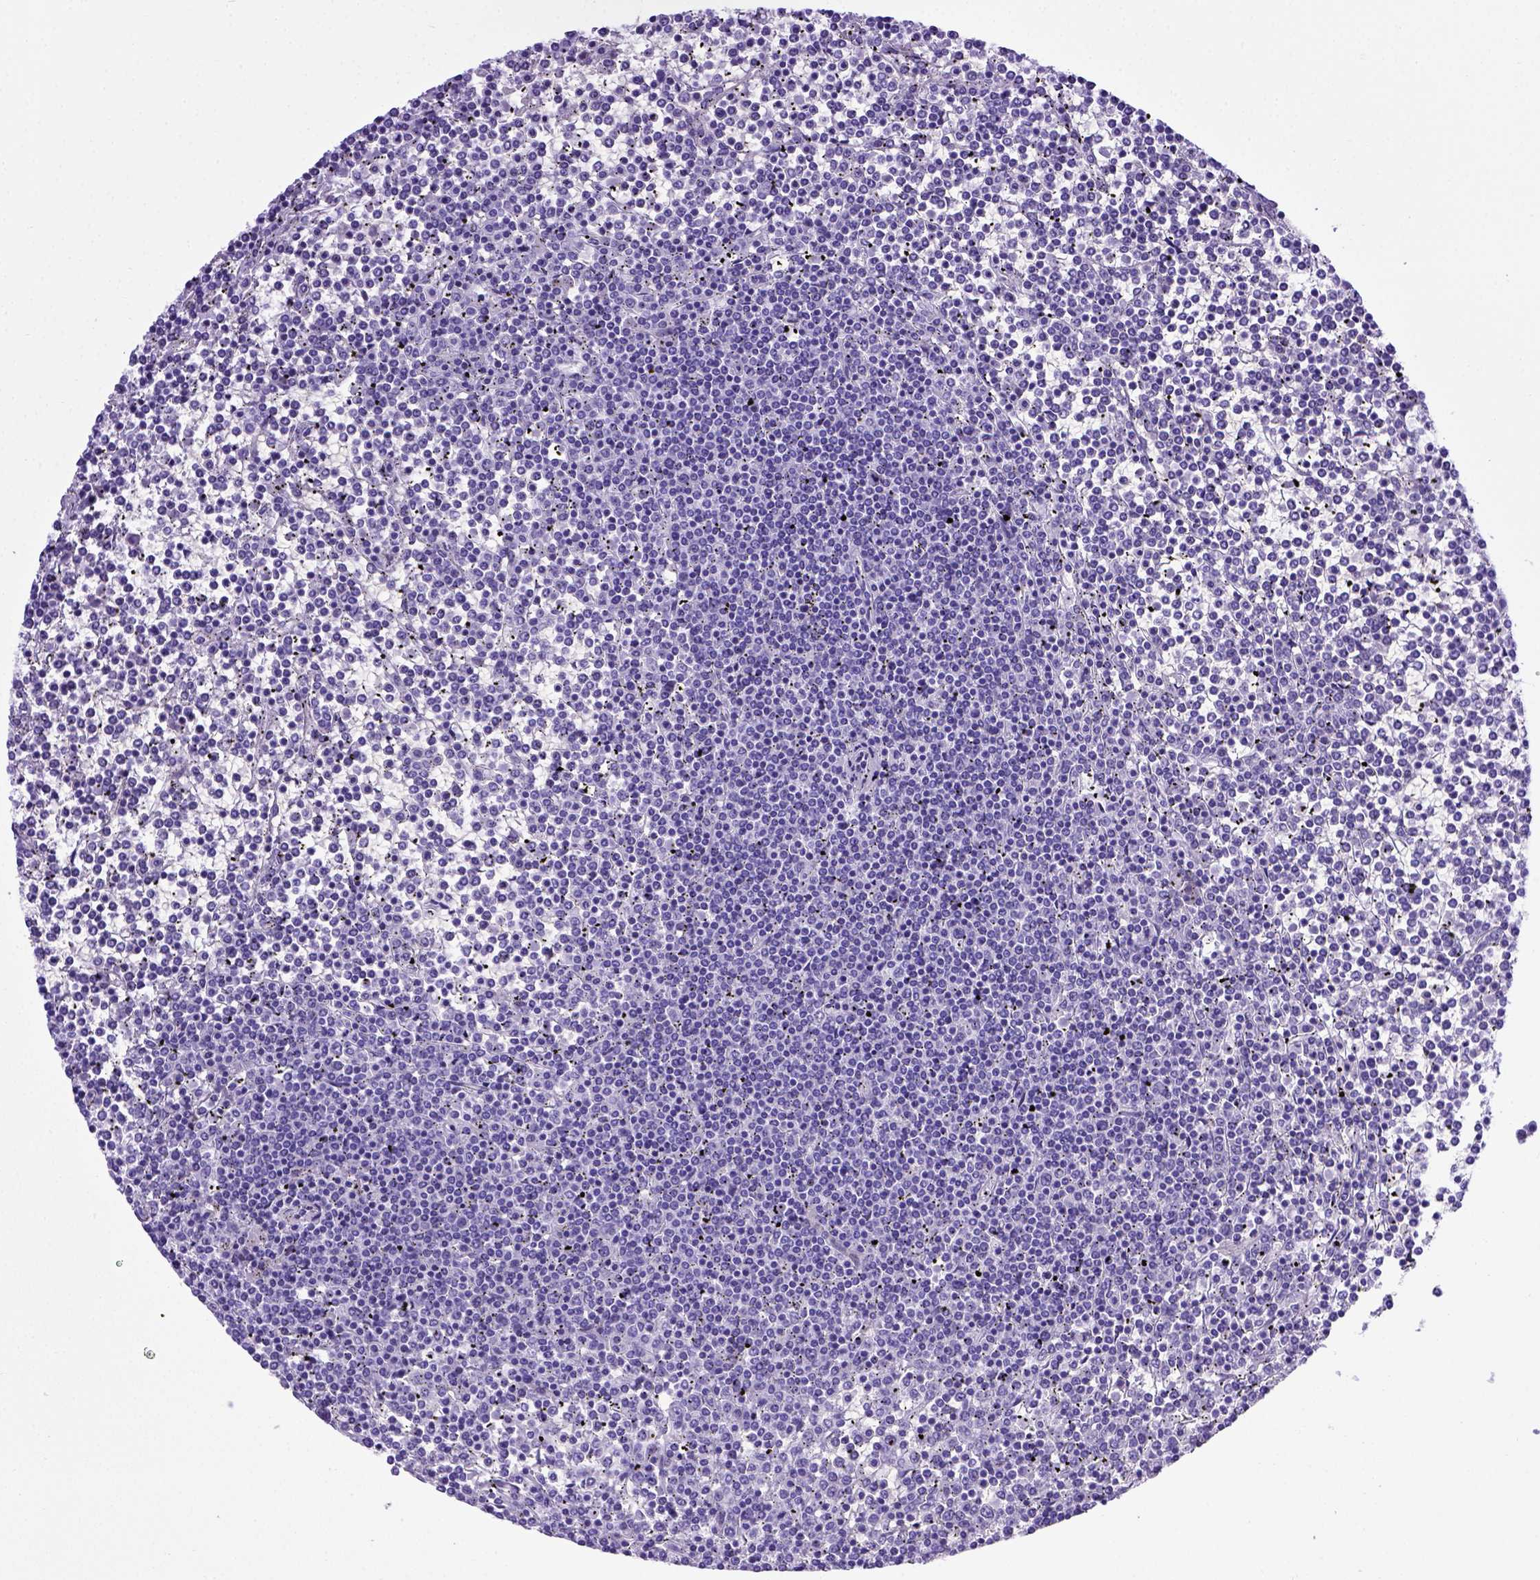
{"staining": {"intensity": "negative", "quantity": "none", "location": "none"}, "tissue": "lymphoma", "cell_type": "Tumor cells", "image_type": "cancer", "snomed": [{"axis": "morphology", "description": "Malignant lymphoma, non-Hodgkin's type, Low grade"}, {"axis": "topography", "description": "Spleen"}], "caption": "Micrograph shows no significant protein positivity in tumor cells of lymphoma.", "gene": "ADAM12", "patient": {"sex": "female", "age": 19}}